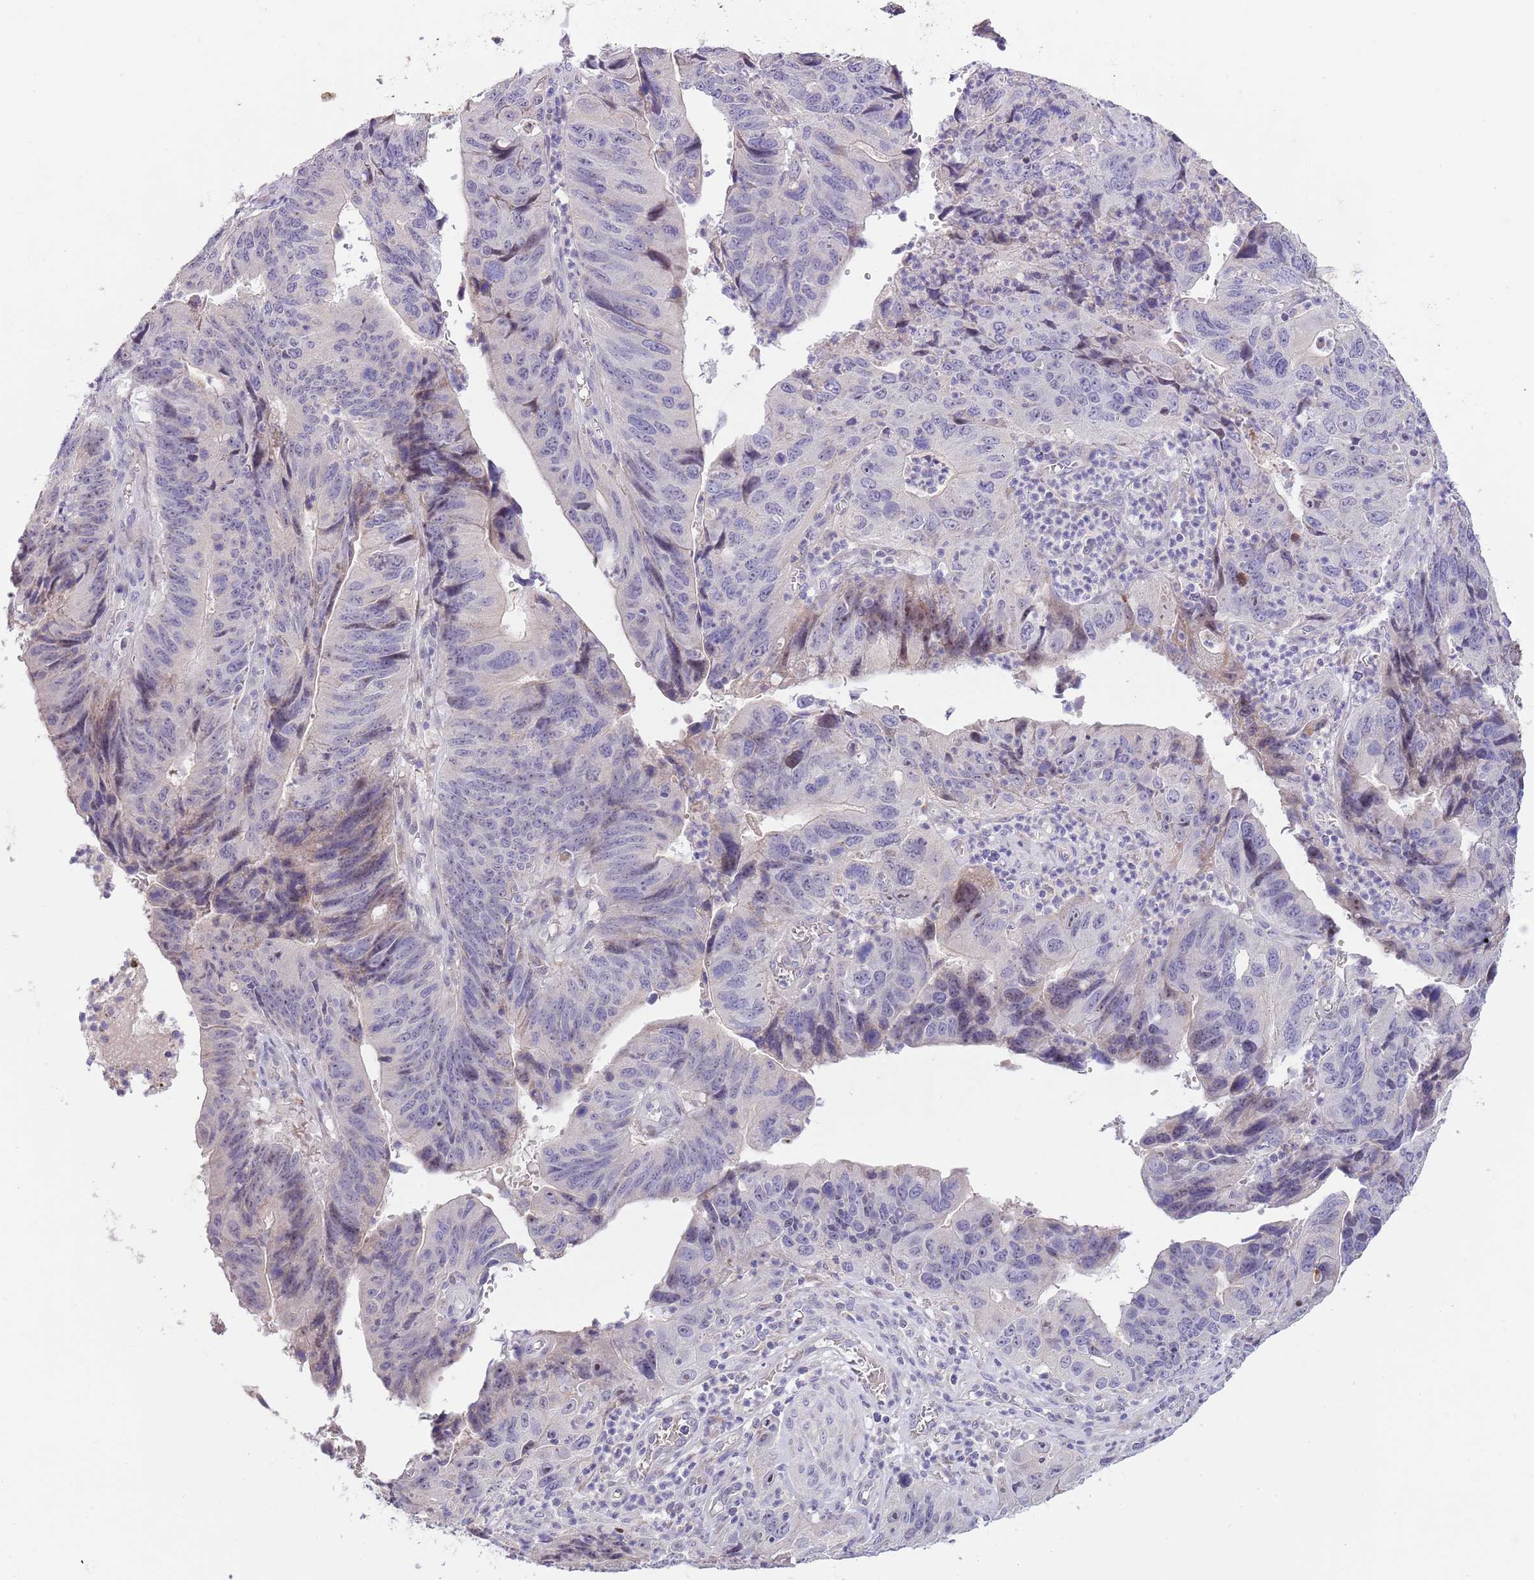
{"staining": {"intensity": "negative", "quantity": "none", "location": "none"}, "tissue": "stomach cancer", "cell_type": "Tumor cells", "image_type": "cancer", "snomed": [{"axis": "morphology", "description": "Adenocarcinoma, NOS"}, {"axis": "topography", "description": "Stomach"}], "caption": "Stomach adenocarcinoma was stained to show a protein in brown. There is no significant staining in tumor cells. (Stains: DAB (3,3'-diaminobenzidine) immunohistochemistry (IHC) with hematoxylin counter stain, Microscopy: brightfield microscopy at high magnification).", "gene": "AP1S2", "patient": {"sex": "male", "age": 59}}